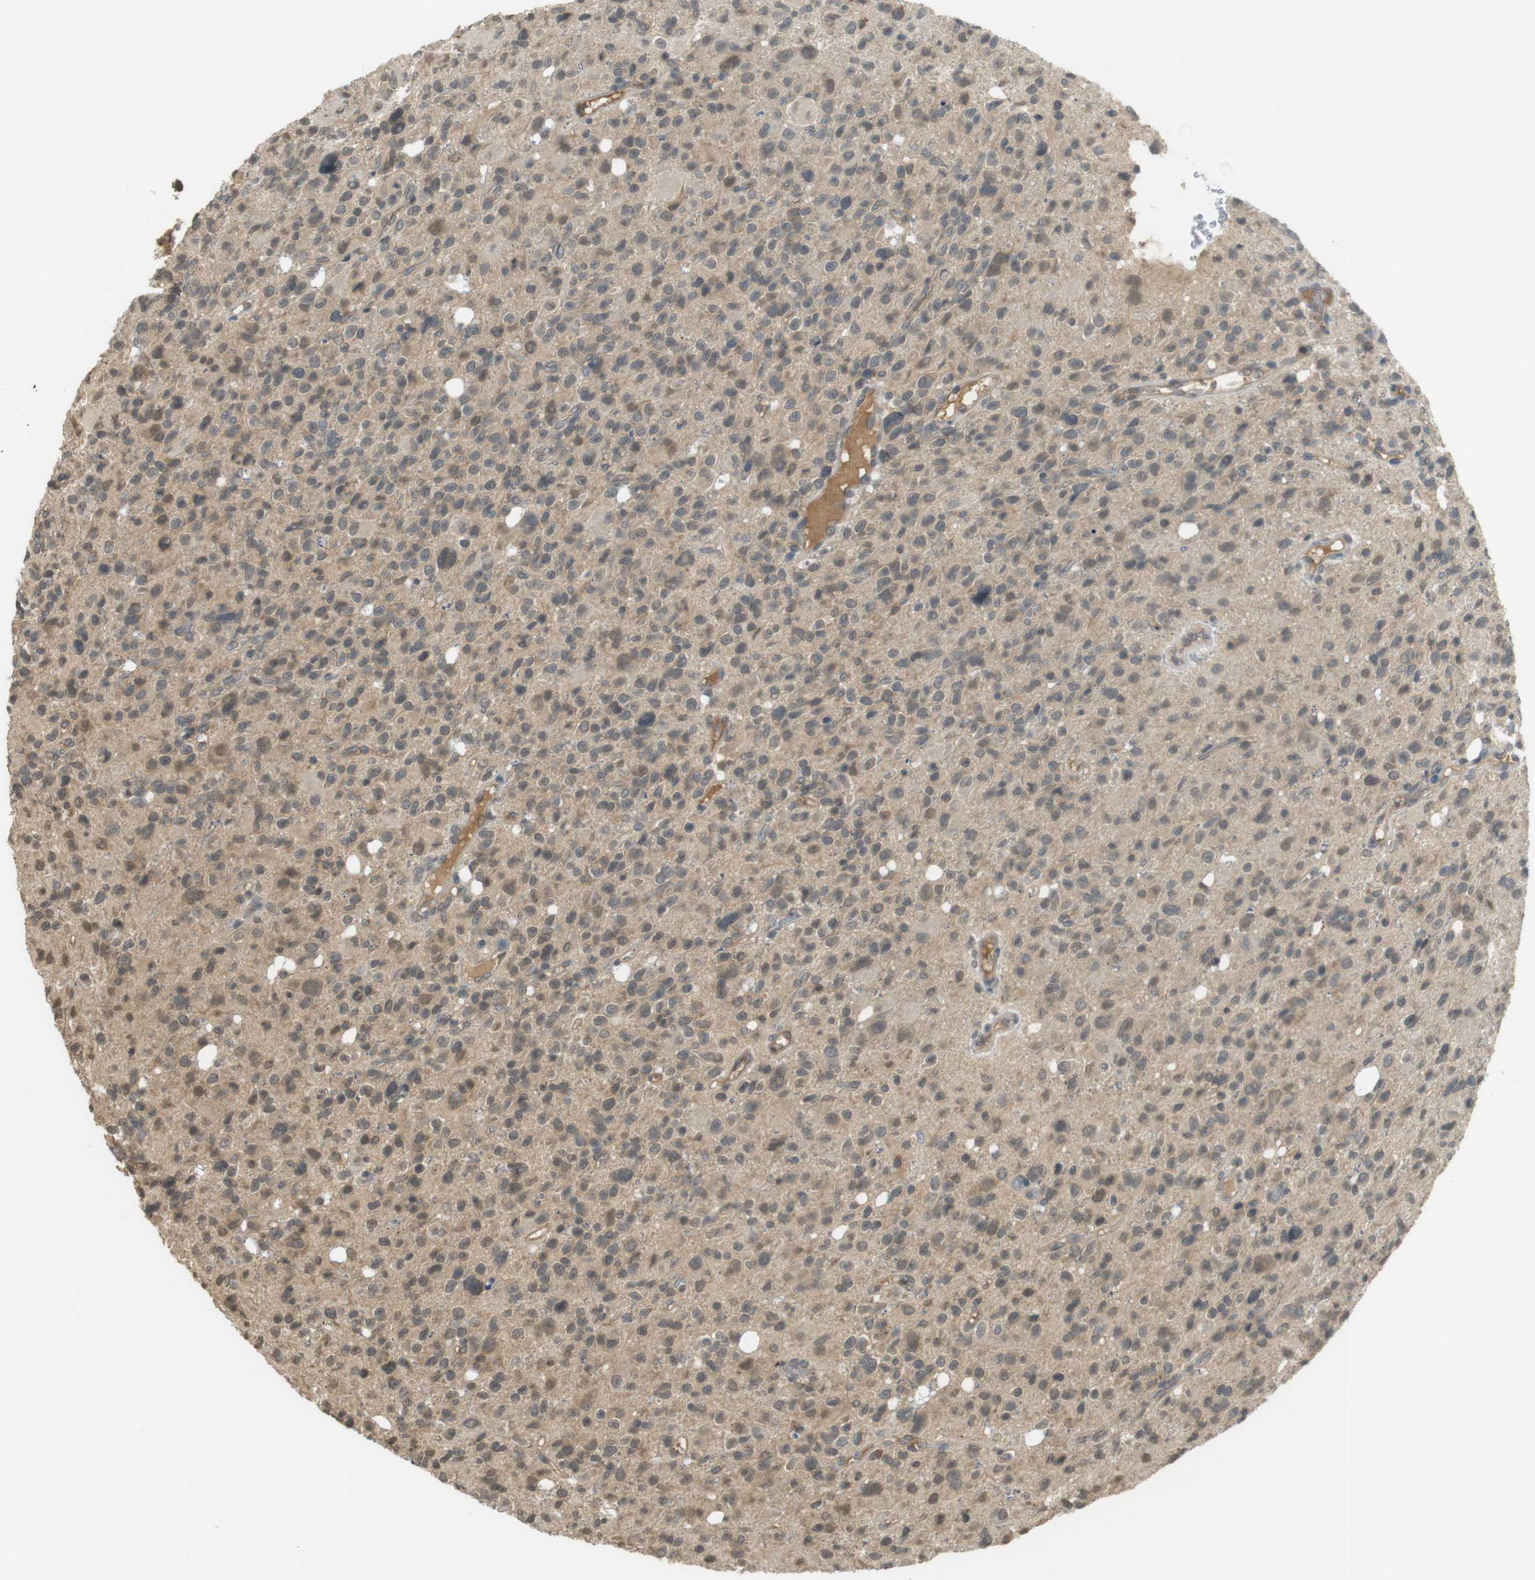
{"staining": {"intensity": "weak", "quantity": "<25%", "location": "nuclear"}, "tissue": "glioma", "cell_type": "Tumor cells", "image_type": "cancer", "snomed": [{"axis": "morphology", "description": "Glioma, malignant, High grade"}, {"axis": "topography", "description": "Brain"}], "caption": "The IHC micrograph has no significant positivity in tumor cells of high-grade glioma (malignant) tissue.", "gene": "SRR", "patient": {"sex": "male", "age": 48}}